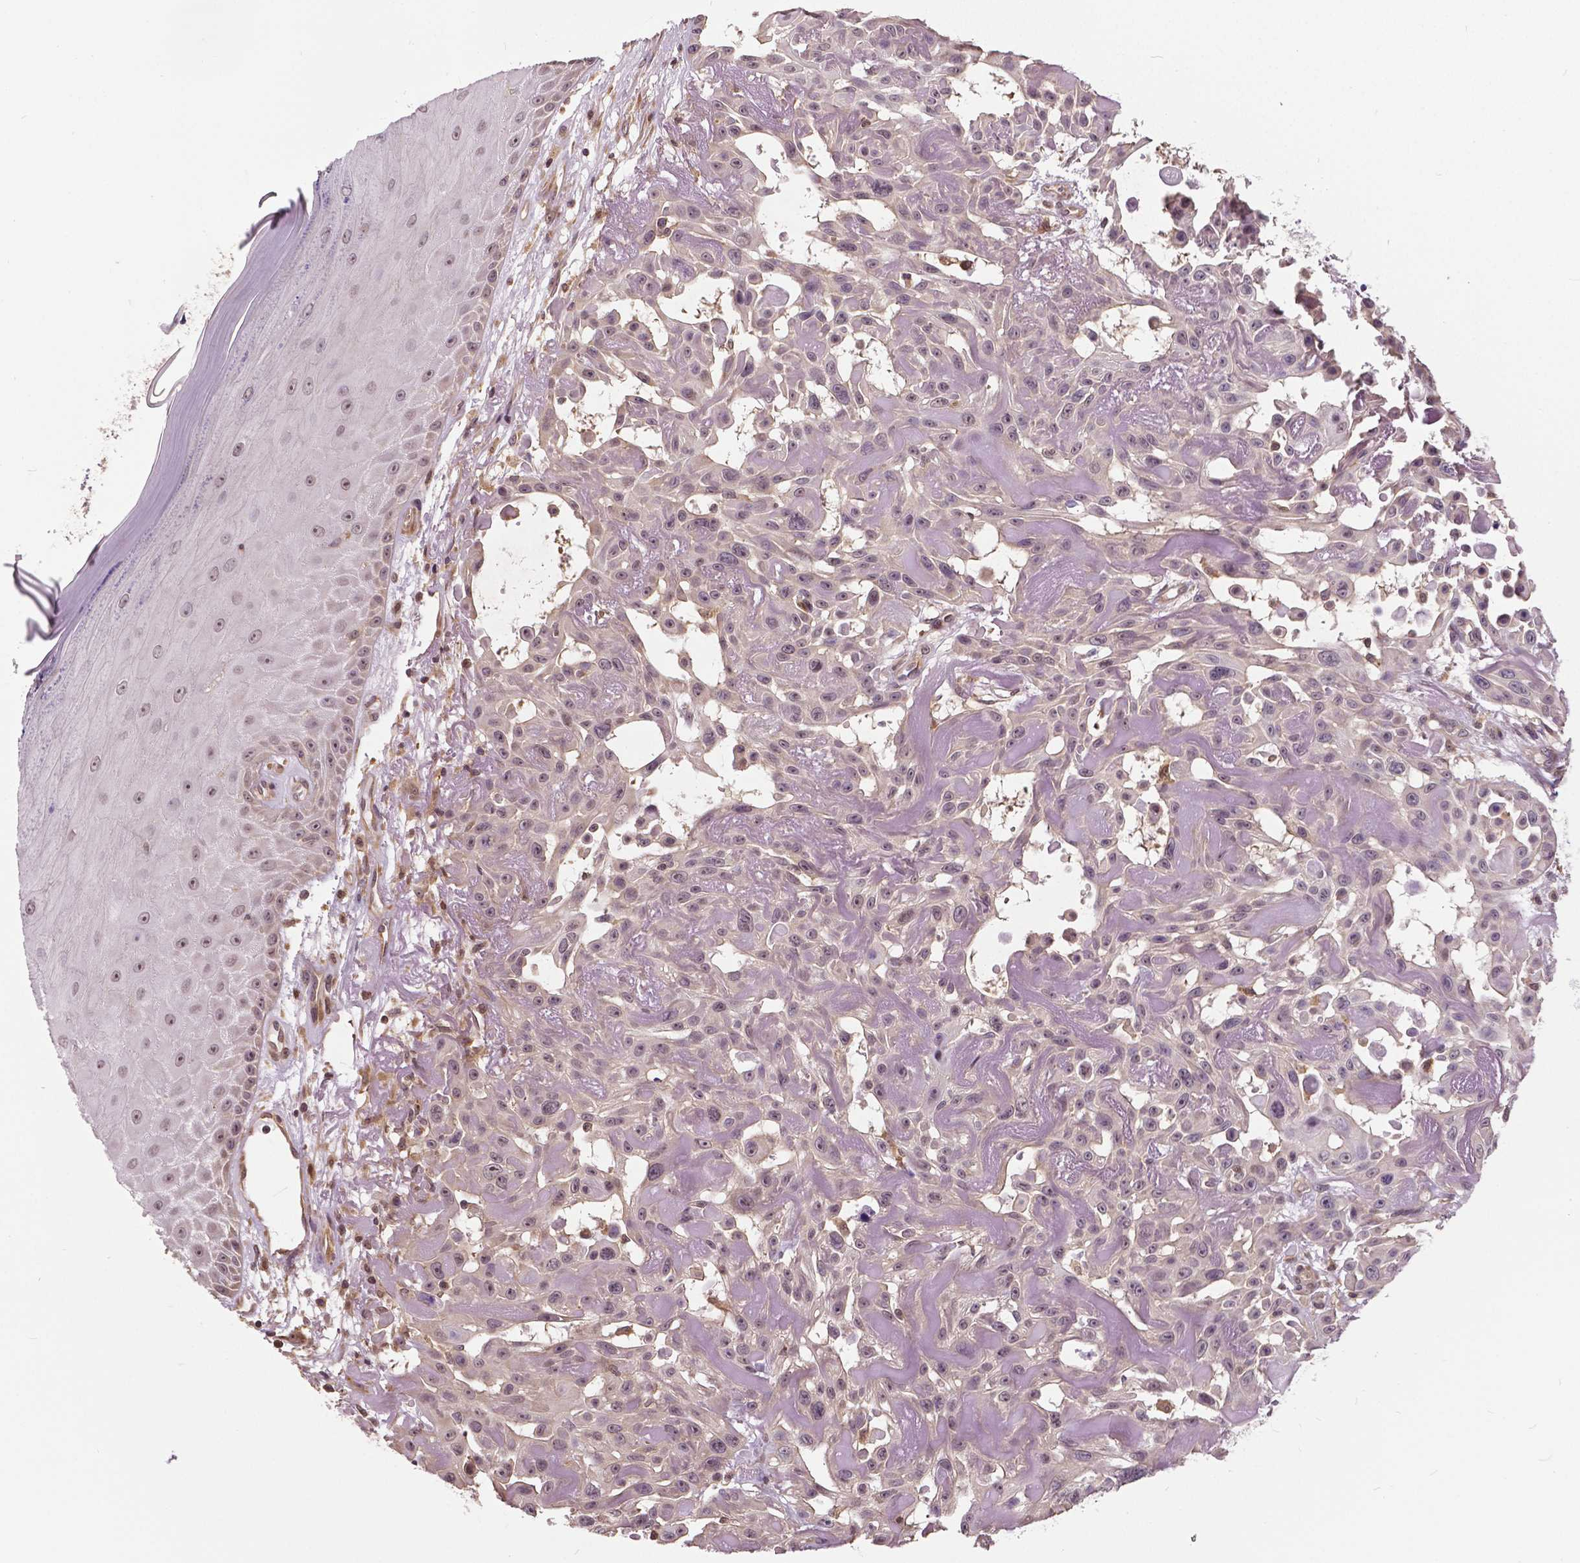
{"staining": {"intensity": "weak", "quantity": "25%-75%", "location": "nuclear"}, "tissue": "skin cancer", "cell_type": "Tumor cells", "image_type": "cancer", "snomed": [{"axis": "morphology", "description": "Squamous cell carcinoma, NOS"}, {"axis": "topography", "description": "Skin"}], "caption": "Skin cancer (squamous cell carcinoma) stained with a brown dye shows weak nuclear positive positivity in about 25%-75% of tumor cells.", "gene": "ANXA13", "patient": {"sex": "male", "age": 91}}